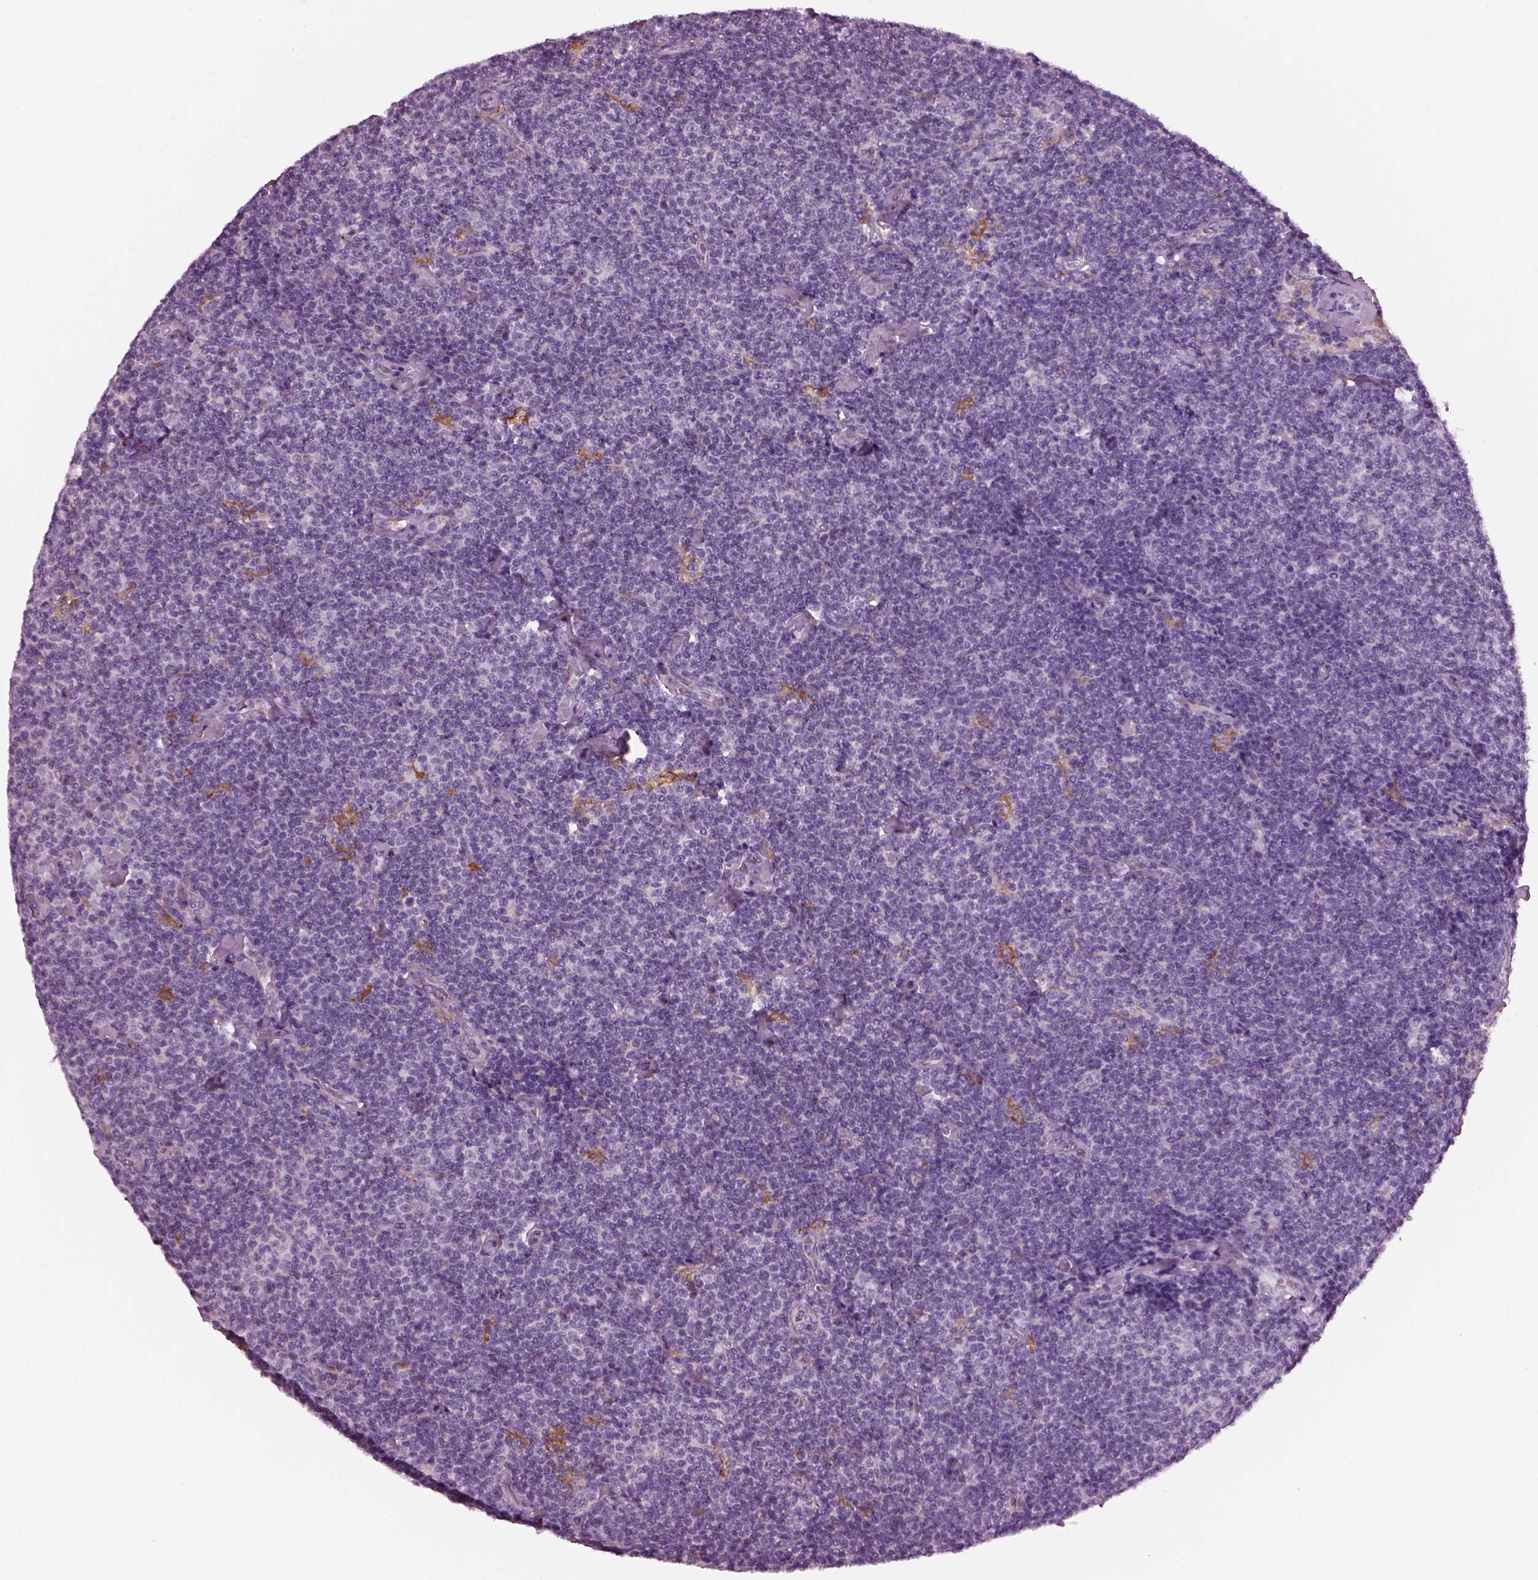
{"staining": {"intensity": "negative", "quantity": "none", "location": "none"}, "tissue": "lymphoma", "cell_type": "Tumor cells", "image_type": "cancer", "snomed": [{"axis": "morphology", "description": "Malignant lymphoma, non-Hodgkin's type, Low grade"}, {"axis": "topography", "description": "Lymph node"}], "caption": "Tumor cells are negative for brown protein staining in malignant lymphoma, non-Hodgkin's type (low-grade). (DAB (3,3'-diaminobenzidine) immunohistochemistry, high magnification).", "gene": "SHTN1", "patient": {"sex": "male", "age": 81}}